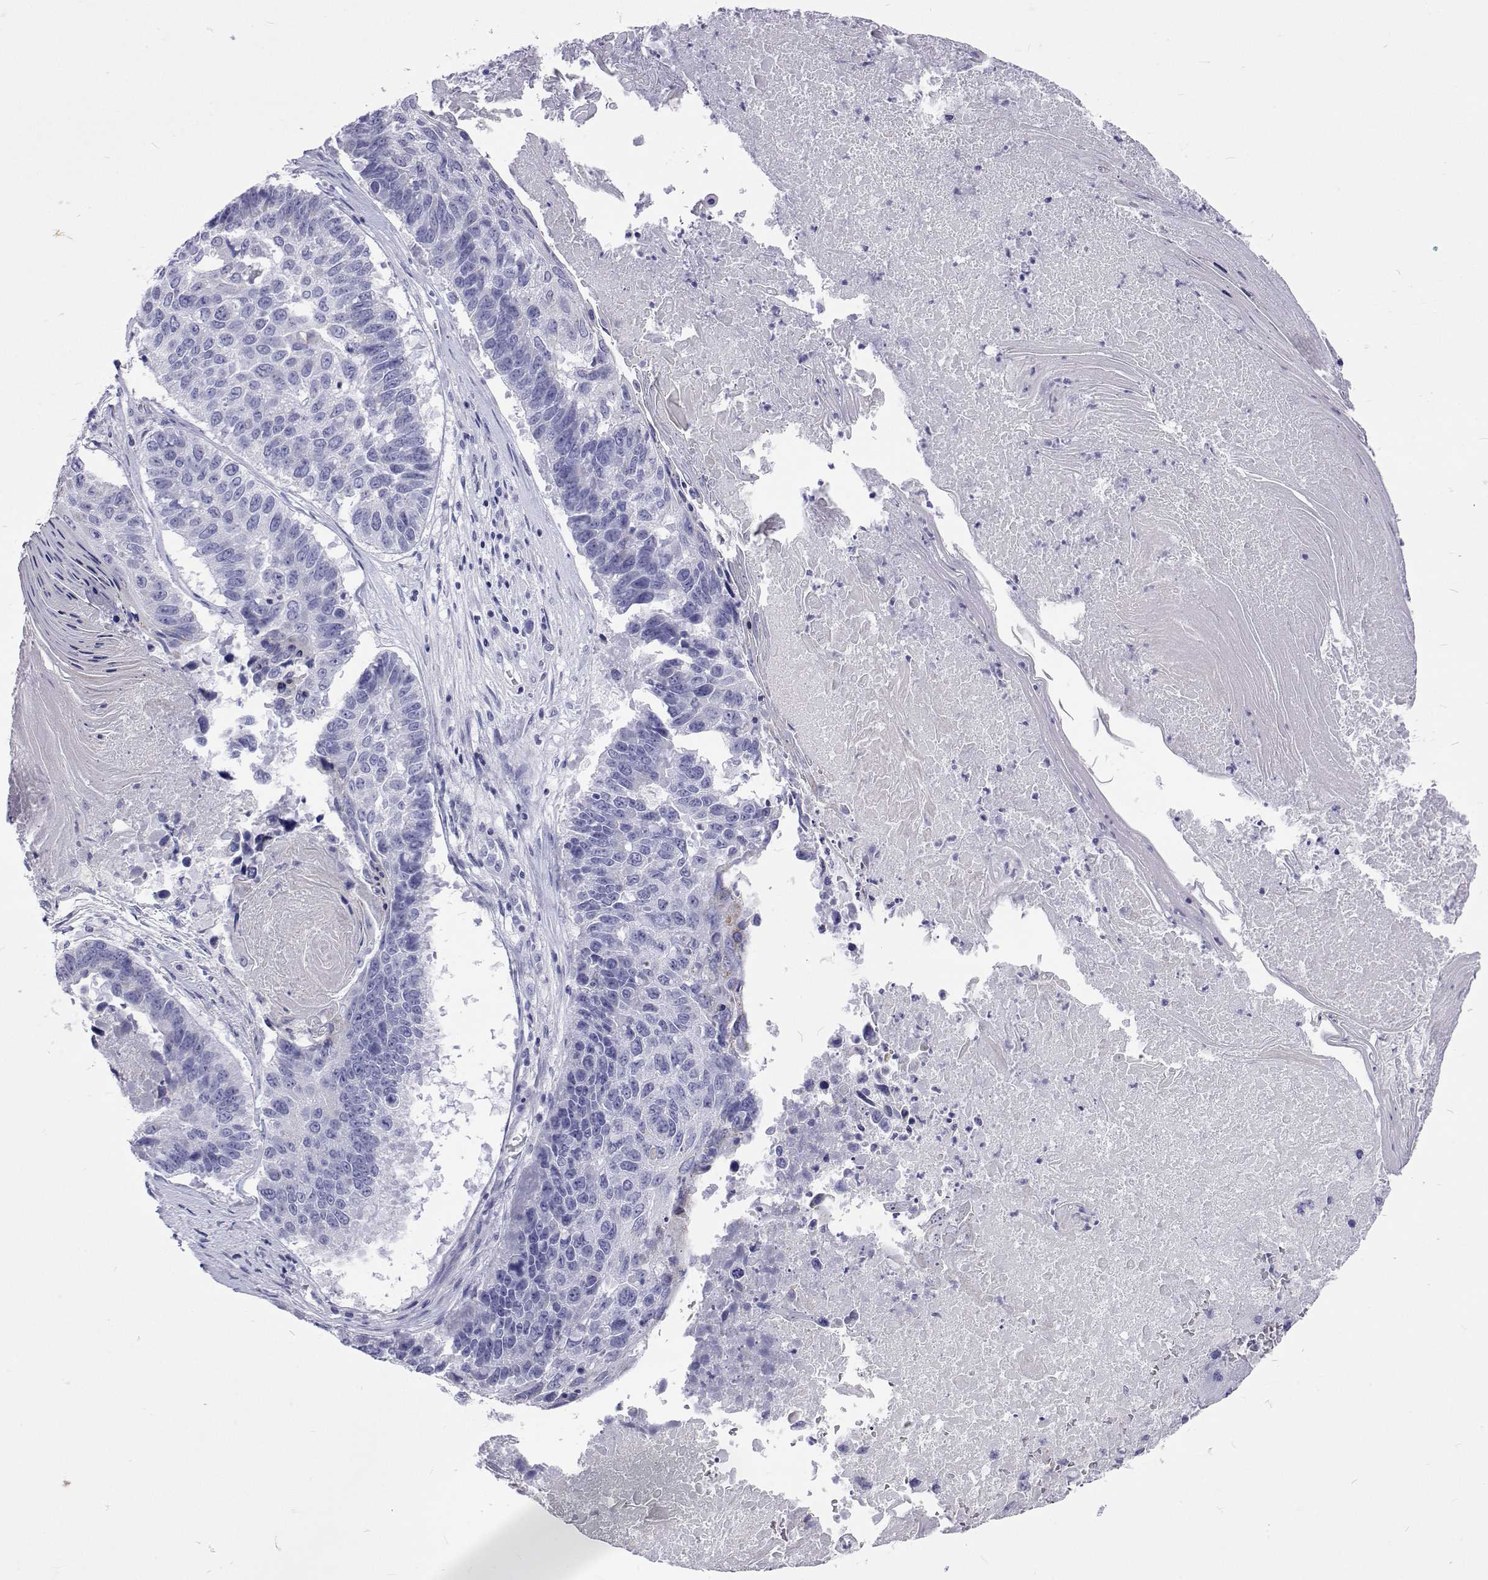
{"staining": {"intensity": "negative", "quantity": "none", "location": "none"}, "tissue": "lung cancer", "cell_type": "Tumor cells", "image_type": "cancer", "snomed": [{"axis": "morphology", "description": "Squamous cell carcinoma, NOS"}, {"axis": "topography", "description": "Lung"}], "caption": "This is a photomicrograph of immunohistochemistry staining of lung cancer (squamous cell carcinoma), which shows no positivity in tumor cells.", "gene": "UMODL1", "patient": {"sex": "male", "age": 73}}